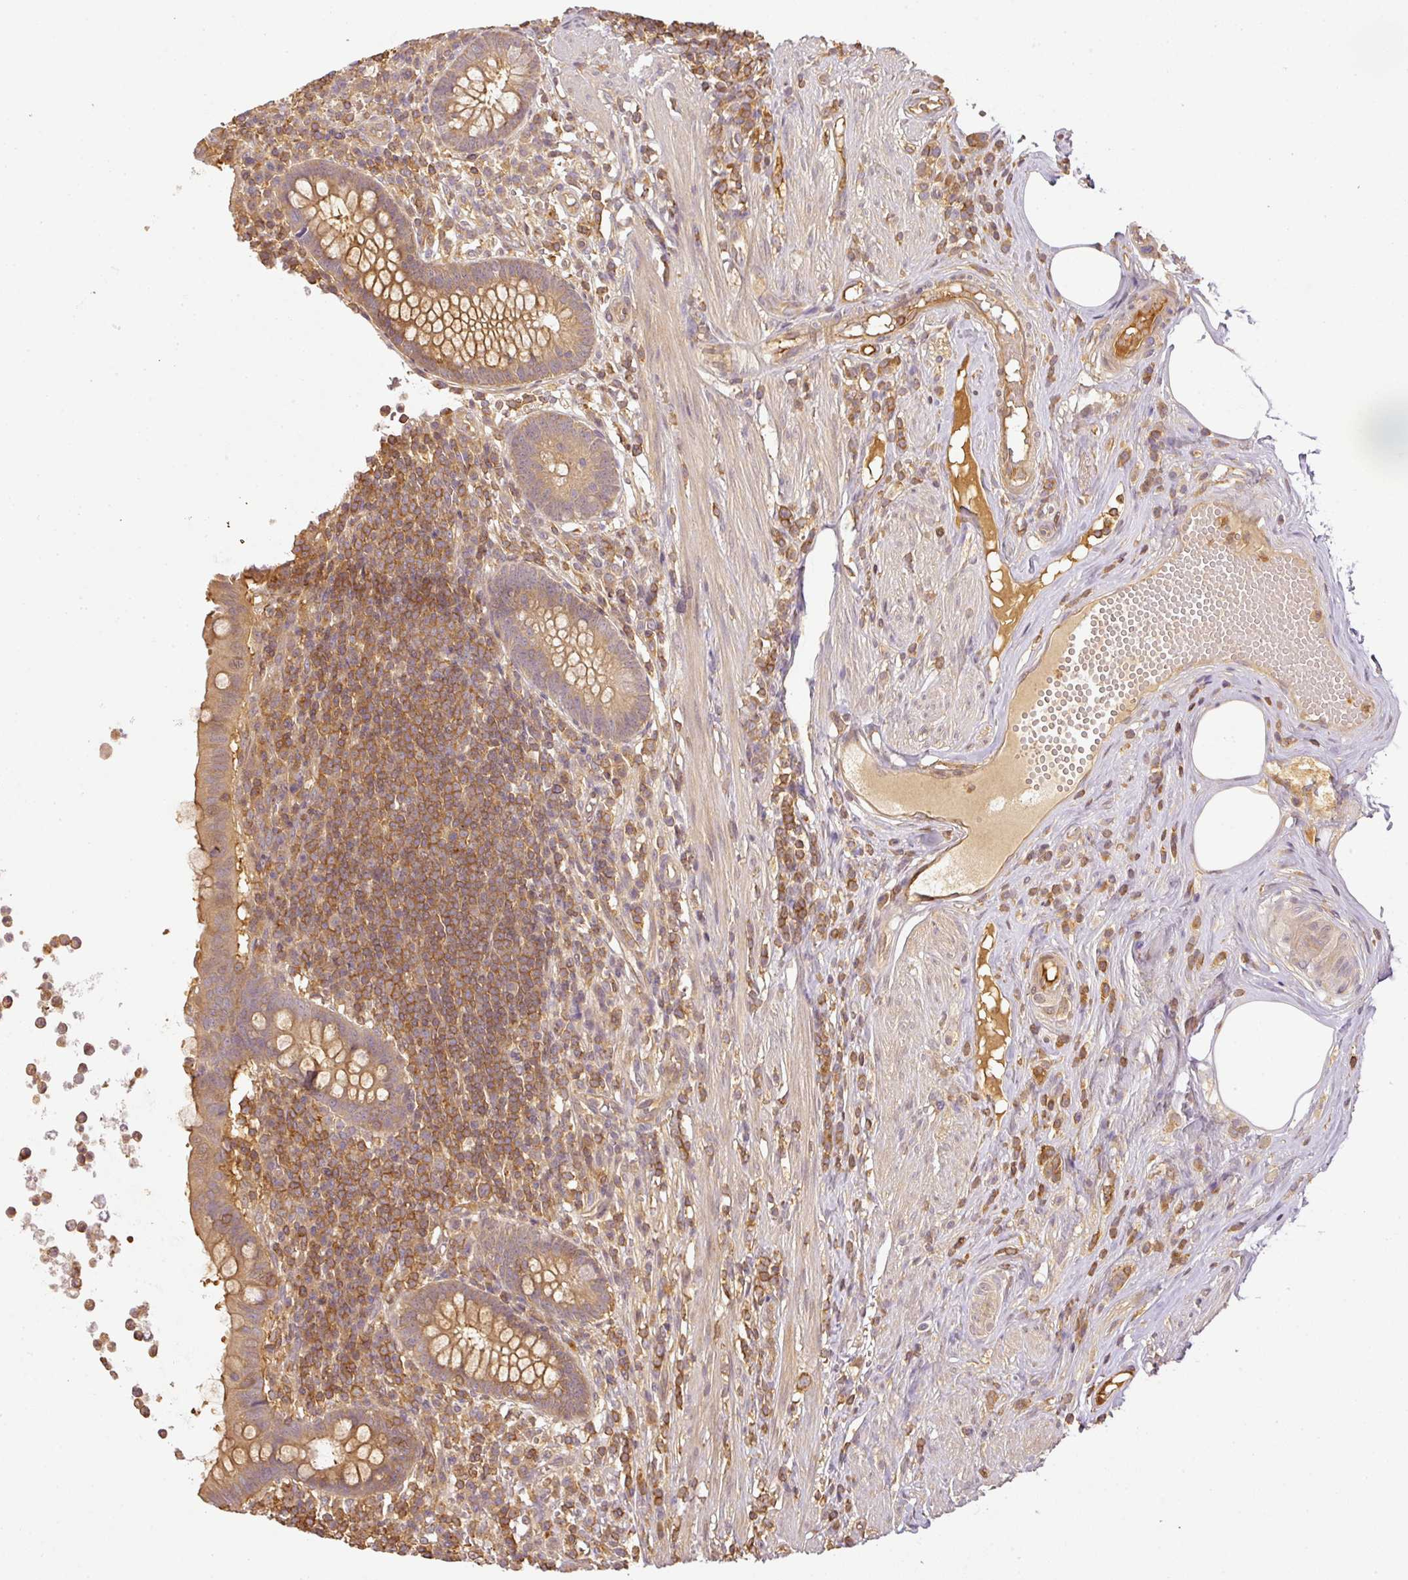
{"staining": {"intensity": "moderate", "quantity": "25%-75%", "location": "cytoplasmic/membranous"}, "tissue": "appendix", "cell_type": "Glandular cells", "image_type": "normal", "snomed": [{"axis": "morphology", "description": "Normal tissue, NOS"}, {"axis": "topography", "description": "Appendix"}], "caption": "This photomicrograph demonstrates immunohistochemistry staining of unremarkable human appendix, with medium moderate cytoplasmic/membranous staining in approximately 25%-75% of glandular cells.", "gene": "TCL1B", "patient": {"sex": "female", "age": 56}}